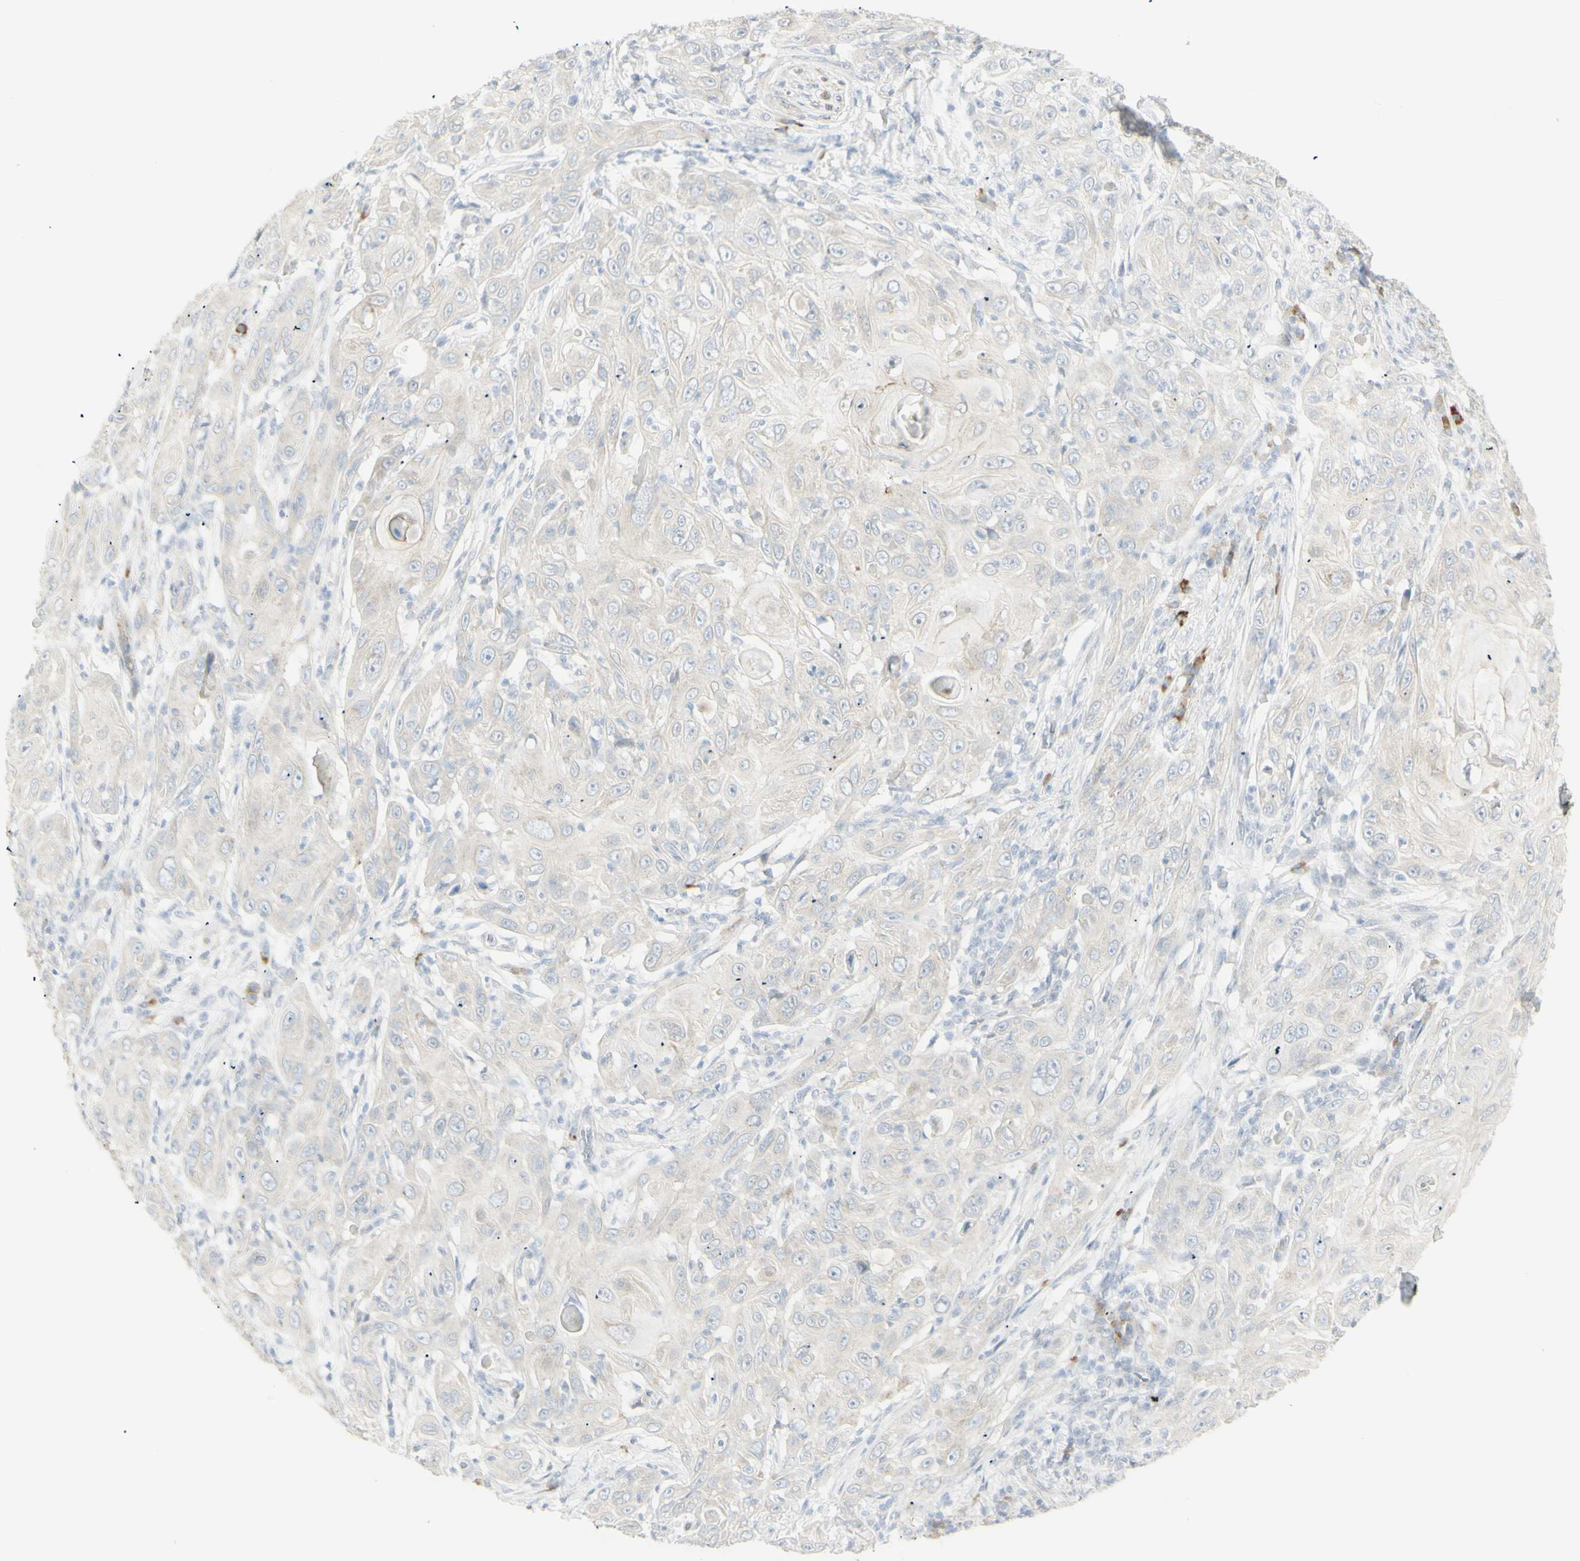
{"staining": {"intensity": "negative", "quantity": "none", "location": "none"}, "tissue": "skin cancer", "cell_type": "Tumor cells", "image_type": "cancer", "snomed": [{"axis": "morphology", "description": "Squamous cell carcinoma, NOS"}, {"axis": "topography", "description": "Skin"}], "caption": "Immunohistochemistry (IHC) of human skin squamous cell carcinoma exhibits no staining in tumor cells.", "gene": "NDST4", "patient": {"sex": "female", "age": 88}}